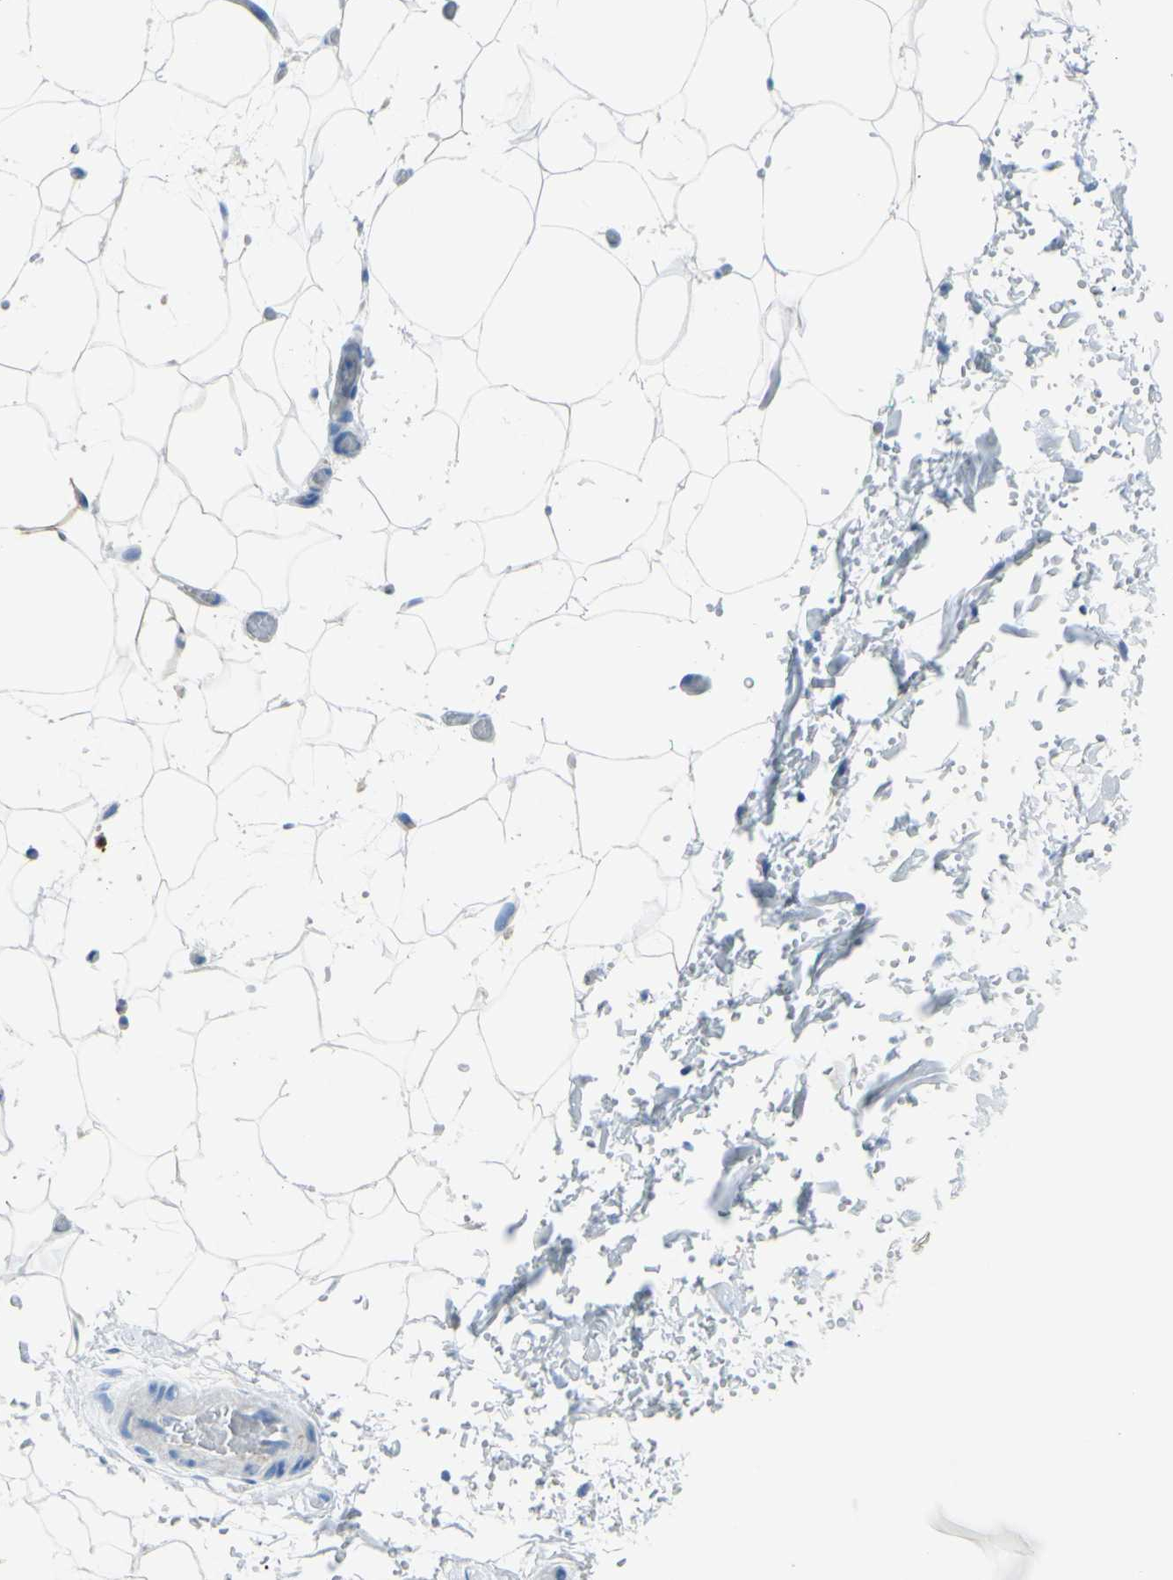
{"staining": {"intensity": "negative", "quantity": "none", "location": "none"}, "tissue": "adipose tissue", "cell_type": "Adipocytes", "image_type": "normal", "snomed": [{"axis": "morphology", "description": "Normal tissue, NOS"}, {"axis": "topography", "description": "Soft tissue"}], "caption": "IHC histopathology image of normal adipose tissue stained for a protein (brown), which shows no positivity in adipocytes. Nuclei are stained in blue.", "gene": "DSC2", "patient": {"sex": "male", "age": 72}}